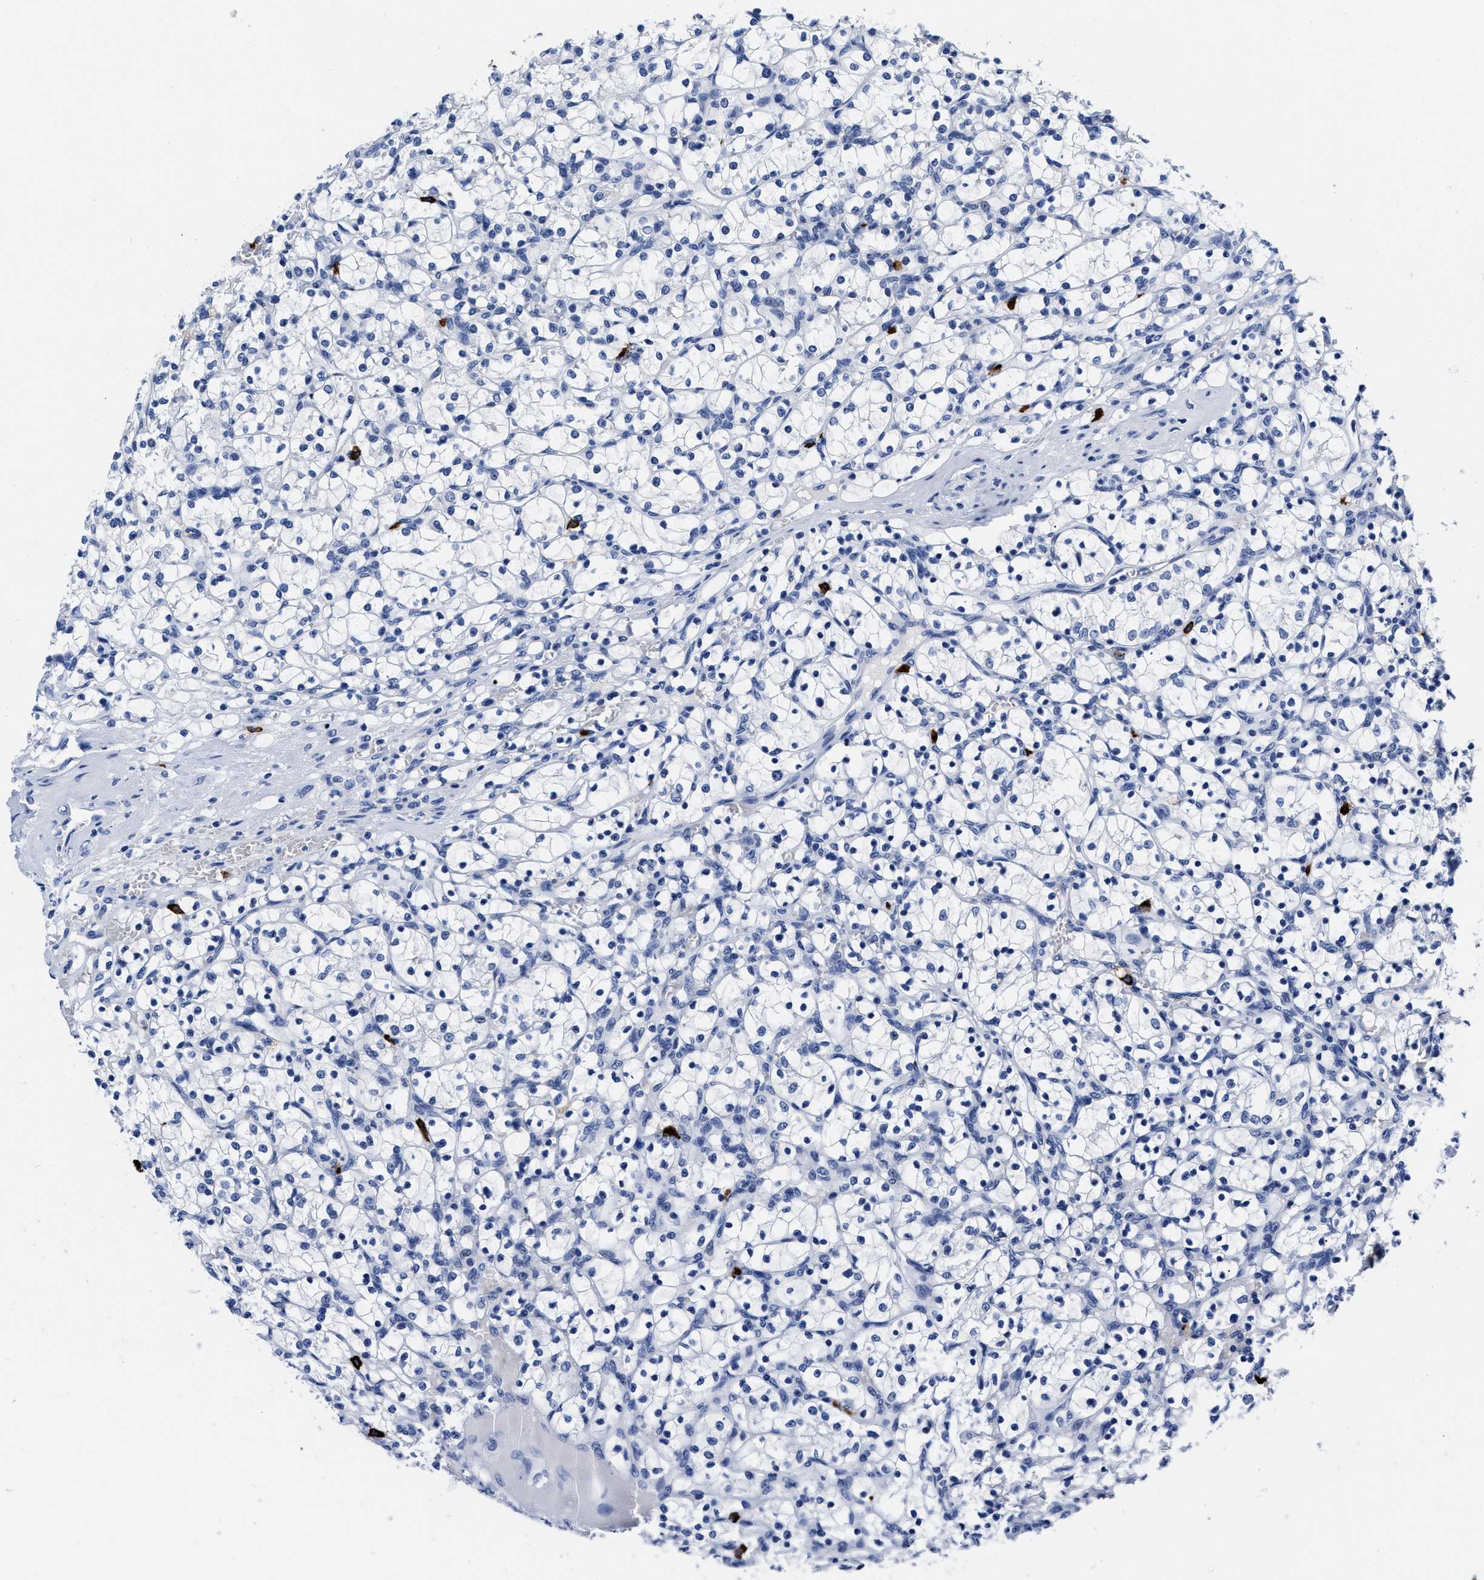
{"staining": {"intensity": "negative", "quantity": "none", "location": "none"}, "tissue": "renal cancer", "cell_type": "Tumor cells", "image_type": "cancer", "snomed": [{"axis": "morphology", "description": "Adenocarcinoma, NOS"}, {"axis": "topography", "description": "Kidney"}], "caption": "DAB immunohistochemical staining of renal cancer reveals no significant expression in tumor cells.", "gene": "CER1", "patient": {"sex": "female", "age": 69}}